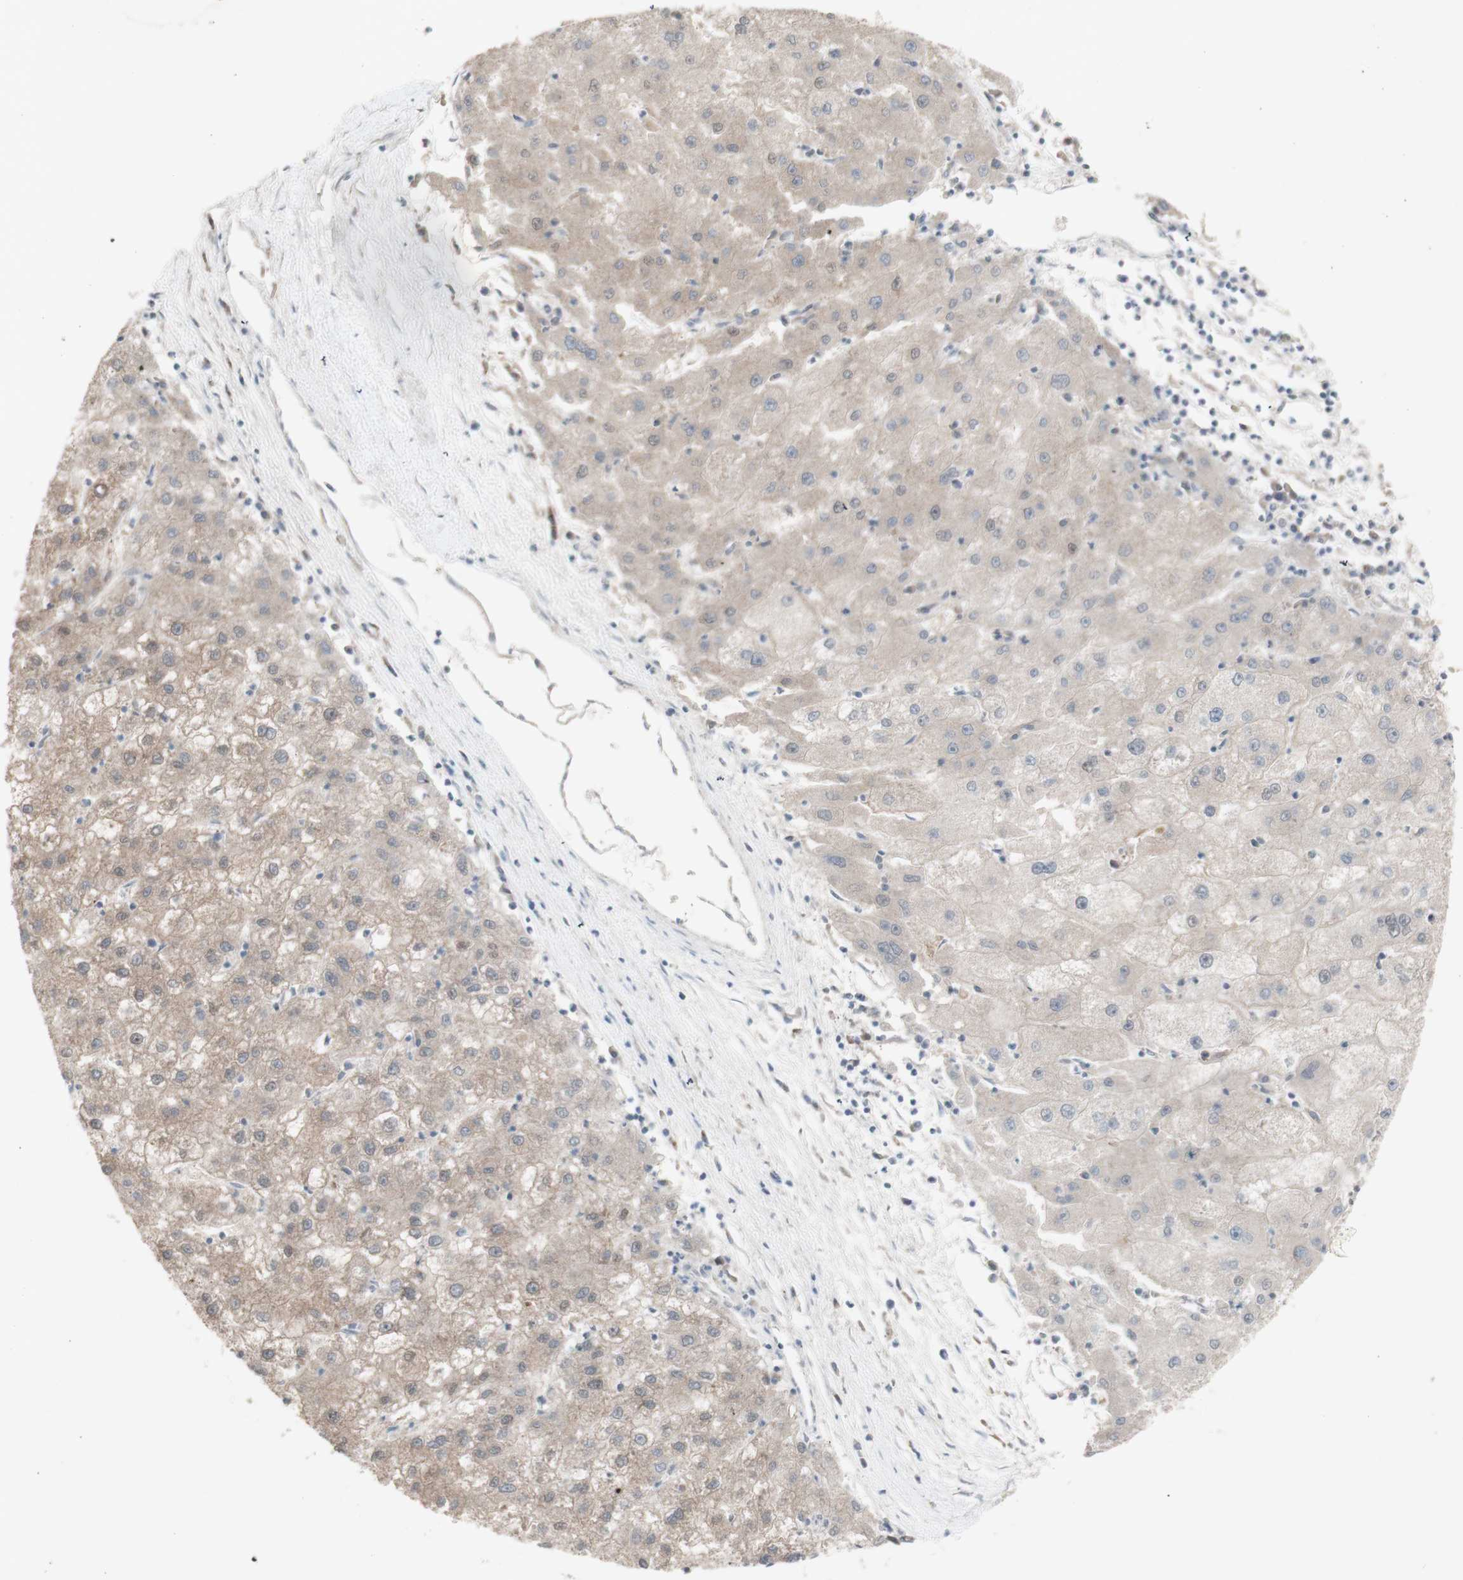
{"staining": {"intensity": "weak", "quantity": ">75%", "location": "cytoplasmic/membranous"}, "tissue": "liver cancer", "cell_type": "Tumor cells", "image_type": "cancer", "snomed": [{"axis": "morphology", "description": "Carcinoma, Hepatocellular, NOS"}, {"axis": "topography", "description": "Liver"}], "caption": "A brown stain shows weak cytoplasmic/membranous staining of a protein in human hepatocellular carcinoma (liver) tumor cells.", "gene": "C1orf116", "patient": {"sex": "male", "age": 72}}